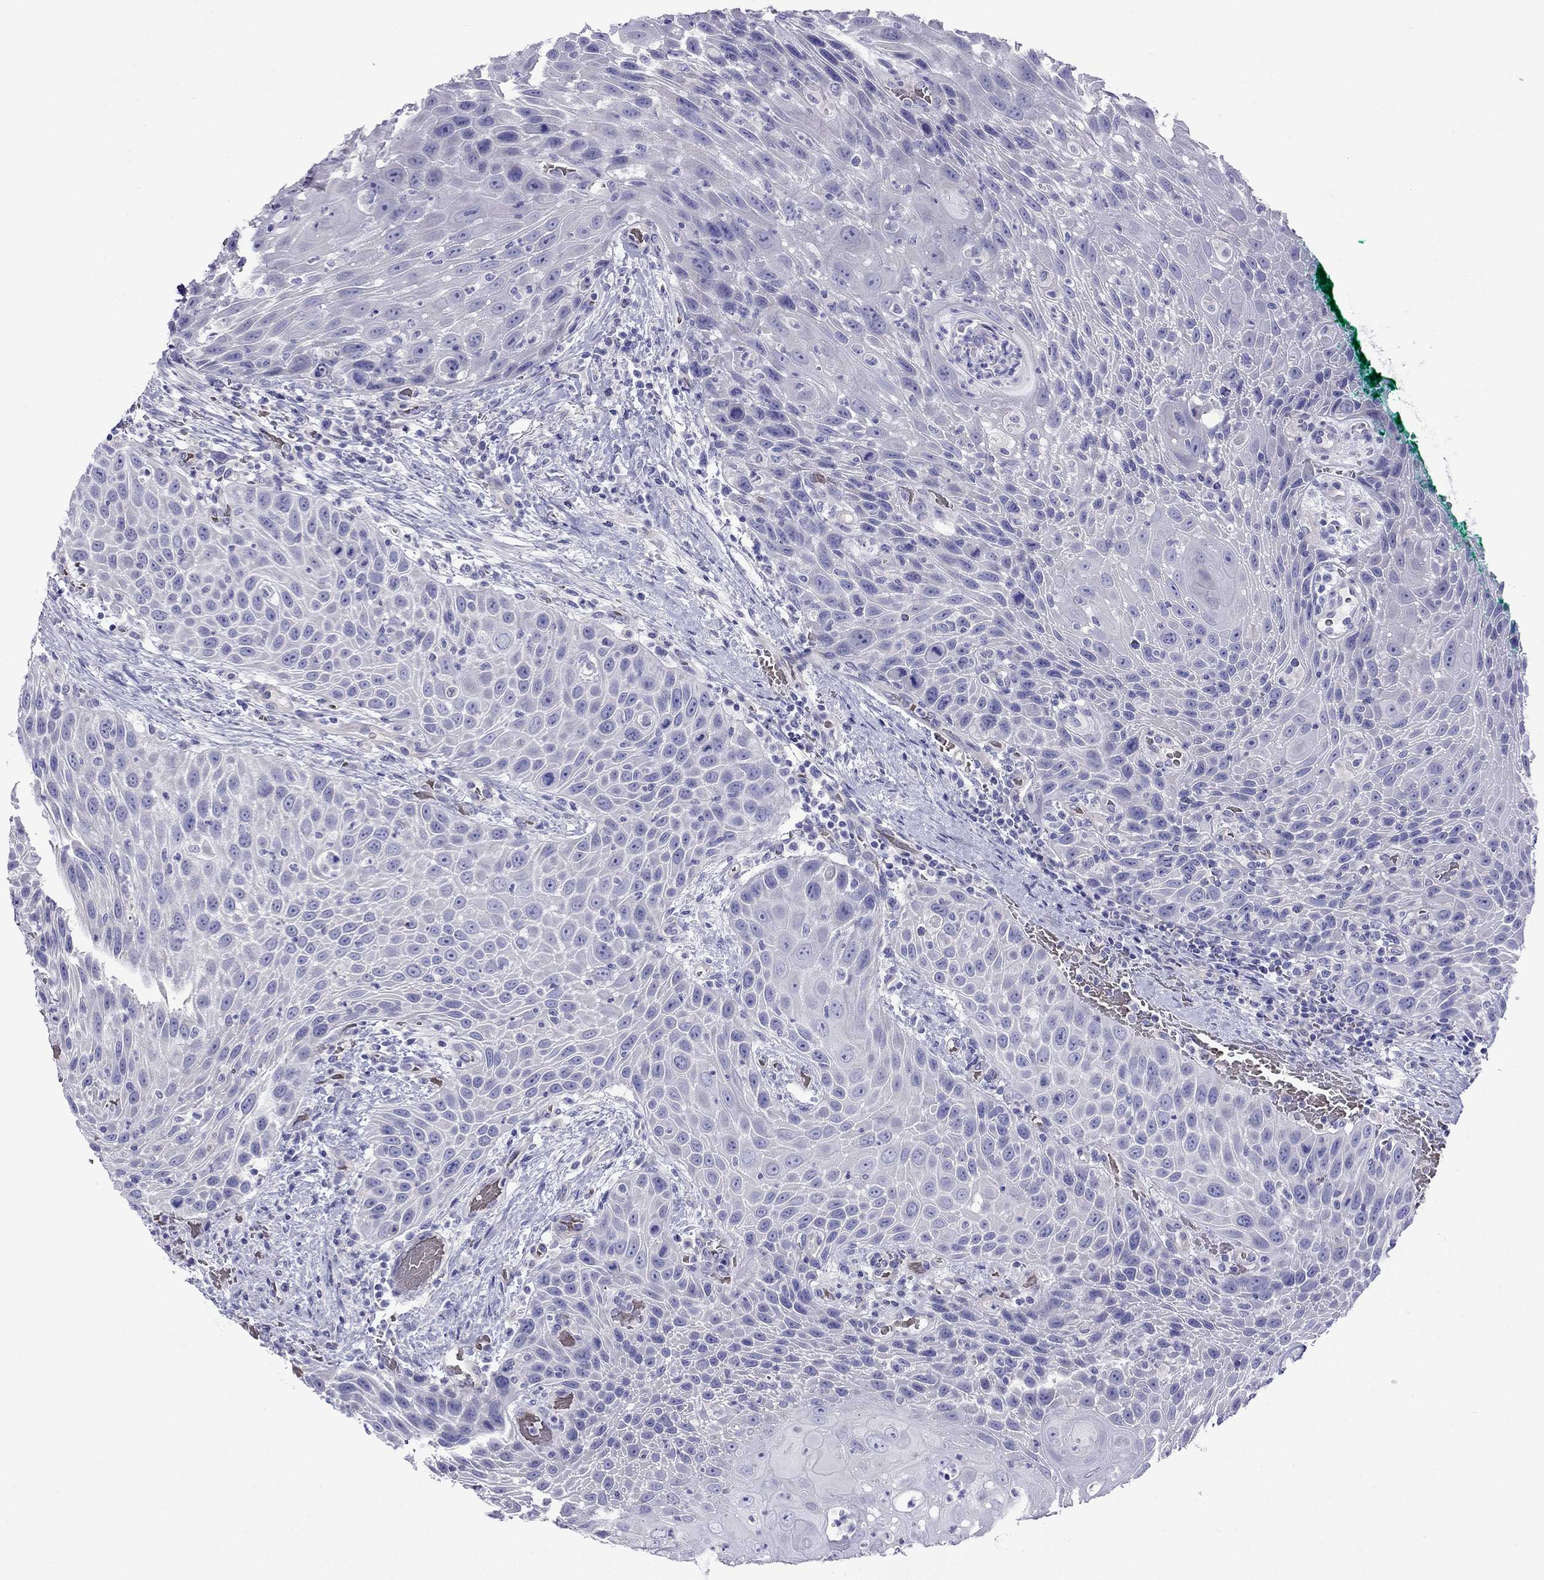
{"staining": {"intensity": "negative", "quantity": "none", "location": "none"}, "tissue": "head and neck cancer", "cell_type": "Tumor cells", "image_type": "cancer", "snomed": [{"axis": "morphology", "description": "Squamous cell carcinoma, NOS"}, {"axis": "topography", "description": "Head-Neck"}], "caption": "Head and neck cancer was stained to show a protein in brown. There is no significant staining in tumor cells. (Stains: DAB (3,3'-diaminobenzidine) immunohistochemistry (IHC) with hematoxylin counter stain, Microscopy: brightfield microscopy at high magnification).", "gene": "TDRD1", "patient": {"sex": "male", "age": 69}}